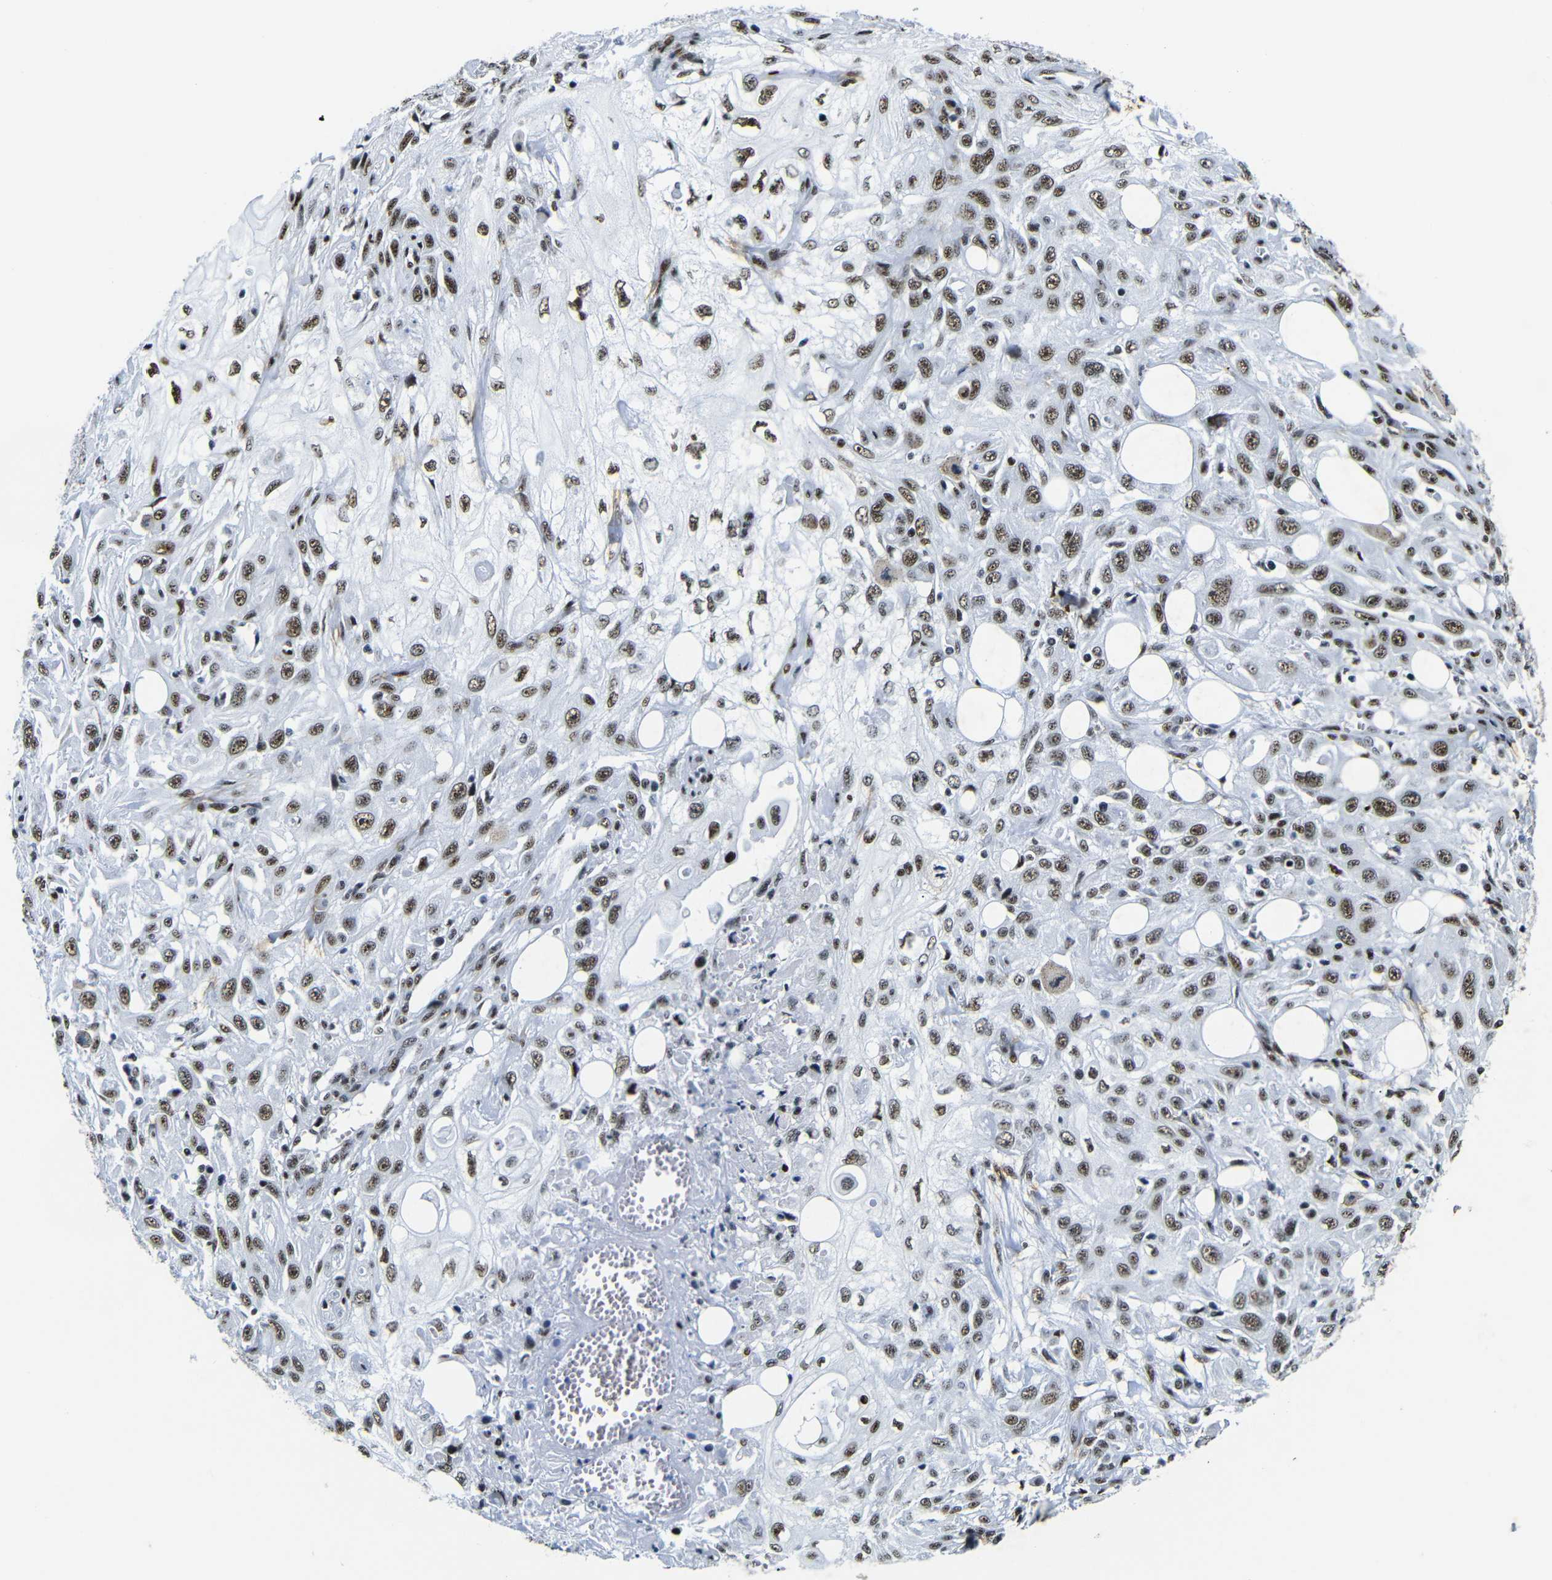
{"staining": {"intensity": "moderate", "quantity": ">75%", "location": "nuclear"}, "tissue": "skin cancer", "cell_type": "Tumor cells", "image_type": "cancer", "snomed": [{"axis": "morphology", "description": "Squamous cell carcinoma, NOS"}, {"axis": "topography", "description": "Skin"}], "caption": "The histopathology image exhibits a brown stain indicating the presence of a protein in the nuclear of tumor cells in skin cancer (squamous cell carcinoma). (Stains: DAB (3,3'-diaminobenzidine) in brown, nuclei in blue, Microscopy: brightfield microscopy at high magnification).", "gene": "SRSF1", "patient": {"sex": "male", "age": 75}}